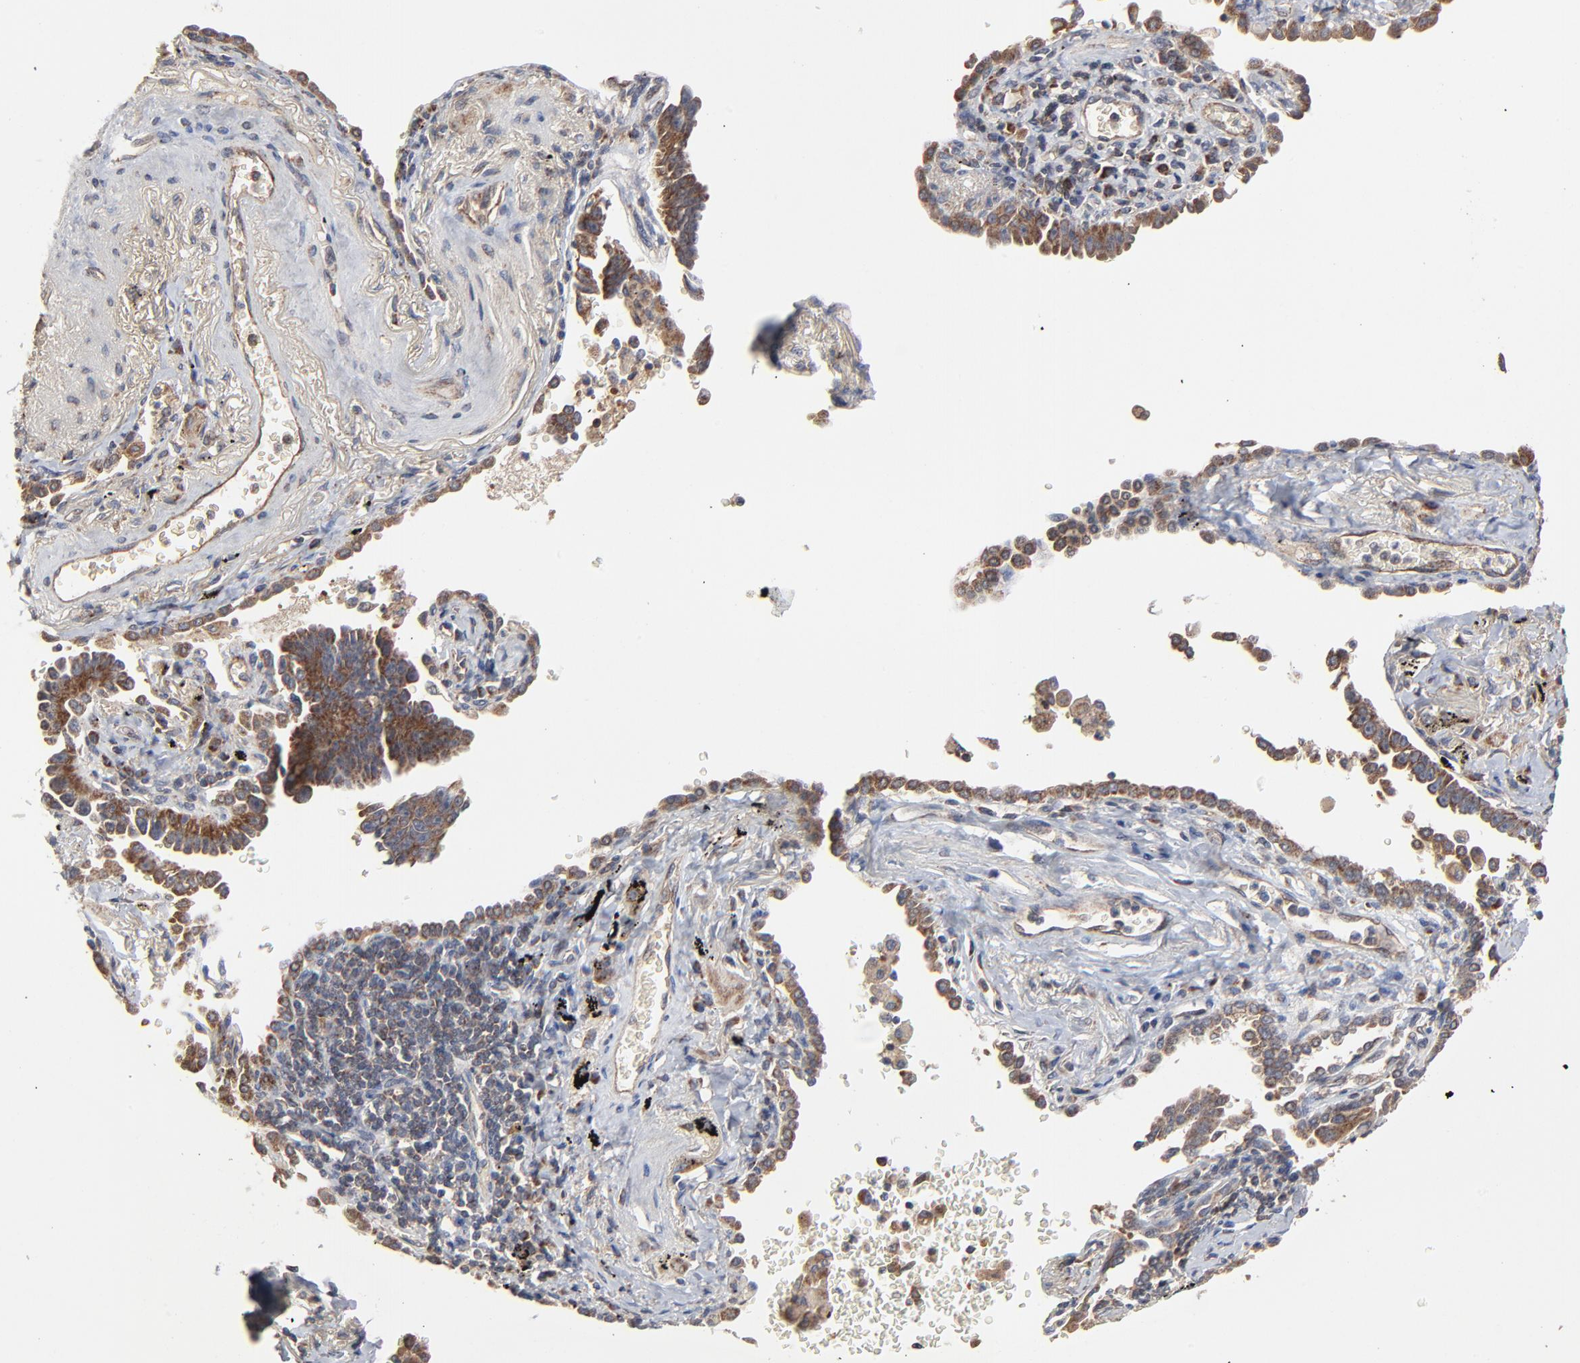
{"staining": {"intensity": "strong", "quantity": ">75%", "location": "cytoplasmic/membranous"}, "tissue": "lung cancer", "cell_type": "Tumor cells", "image_type": "cancer", "snomed": [{"axis": "morphology", "description": "Adenocarcinoma, NOS"}, {"axis": "topography", "description": "Lung"}], "caption": "This photomicrograph reveals immunohistochemistry staining of lung adenocarcinoma, with high strong cytoplasmic/membranous staining in about >75% of tumor cells.", "gene": "ABLIM3", "patient": {"sex": "female", "age": 64}}